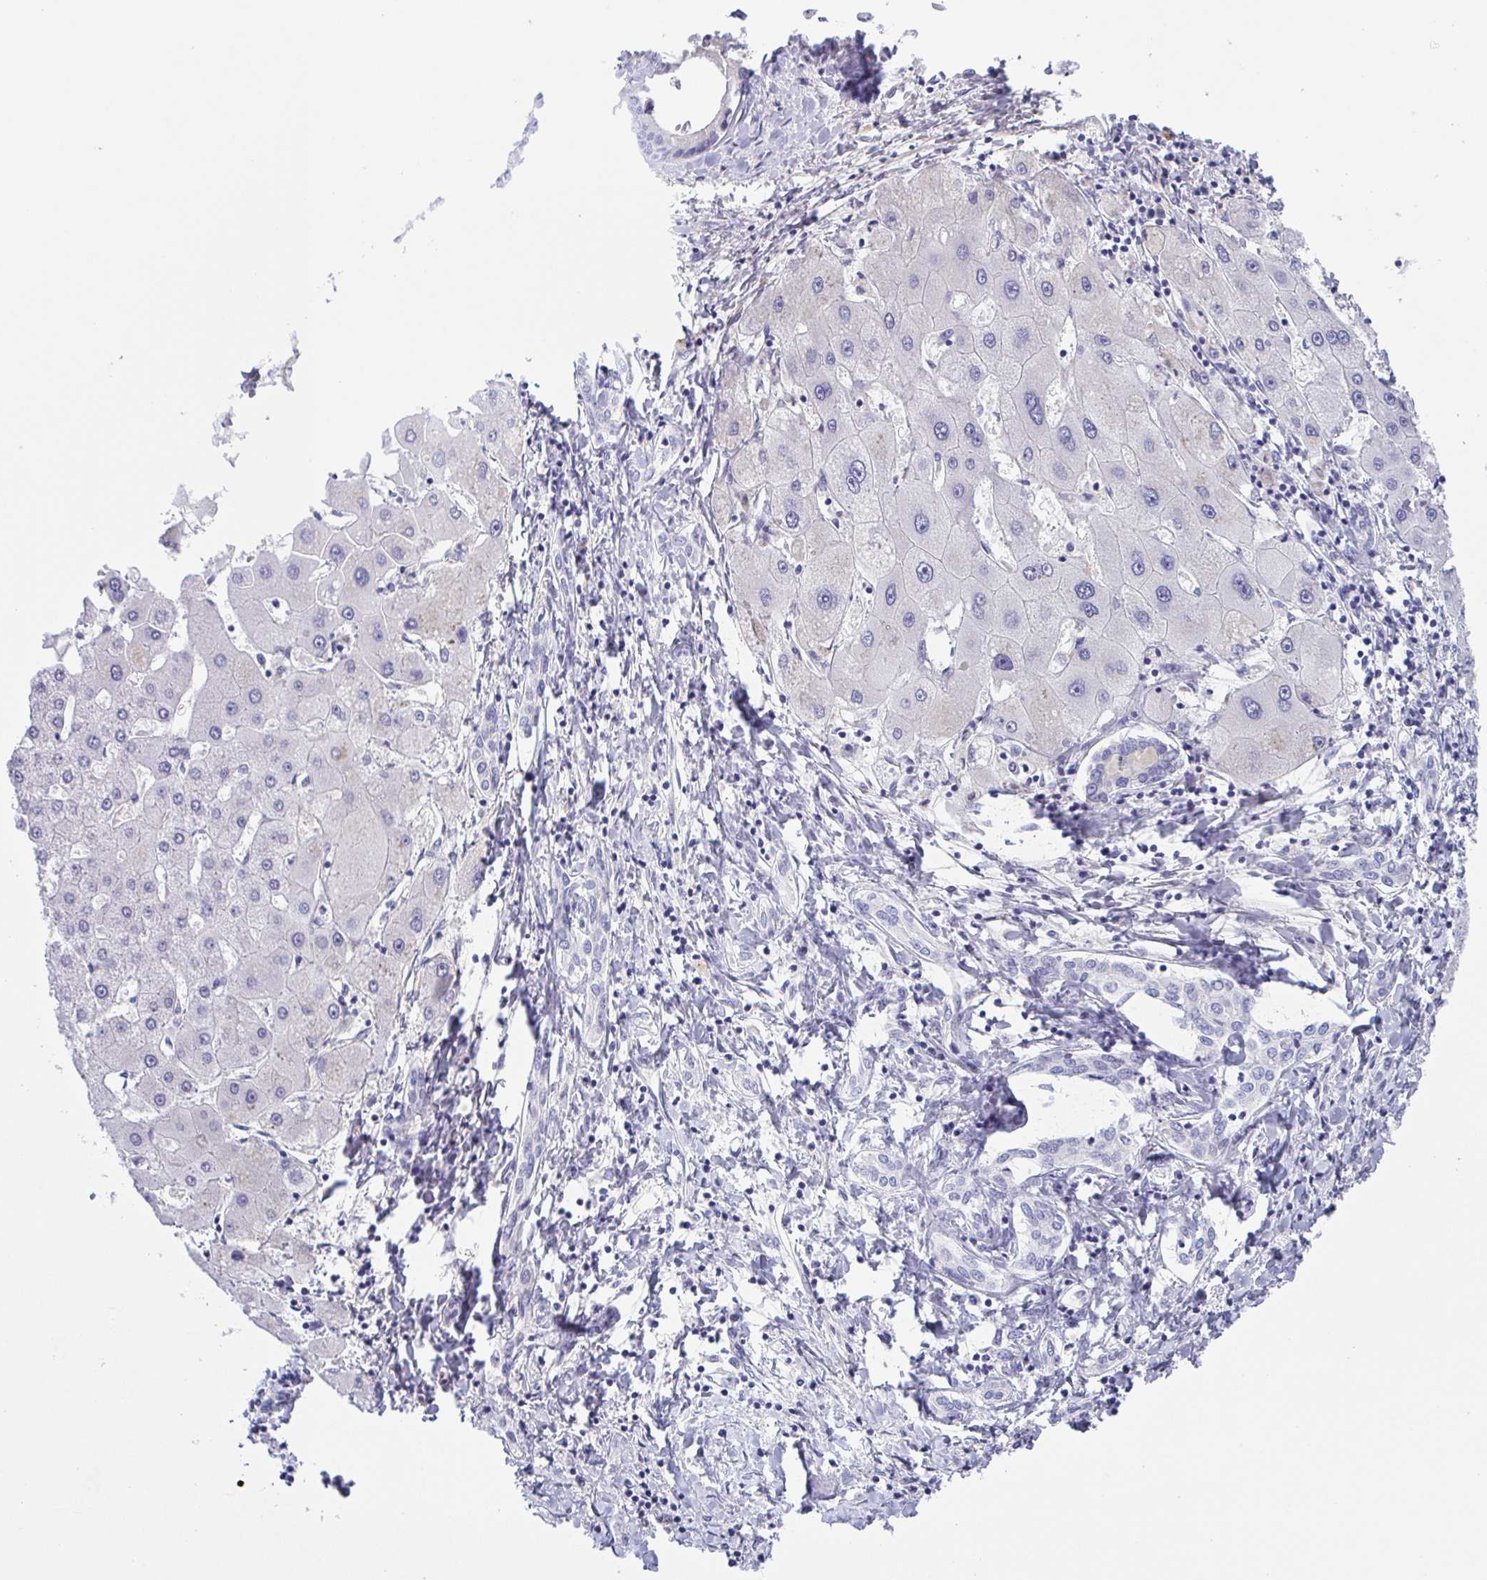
{"staining": {"intensity": "negative", "quantity": "none", "location": "none"}, "tissue": "liver cancer", "cell_type": "Tumor cells", "image_type": "cancer", "snomed": [{"axis": "morphology", "description": "Cholangiocarcinoma"}, {"axis": "topography", "description": "Liver"}], "caption": "Image shows no protein expression in tumor cells of liver cancer (cholangiocarcinoma) tissue.", "gene": "PKDREJ", "patient": {"sex": "male", "age": 66}}